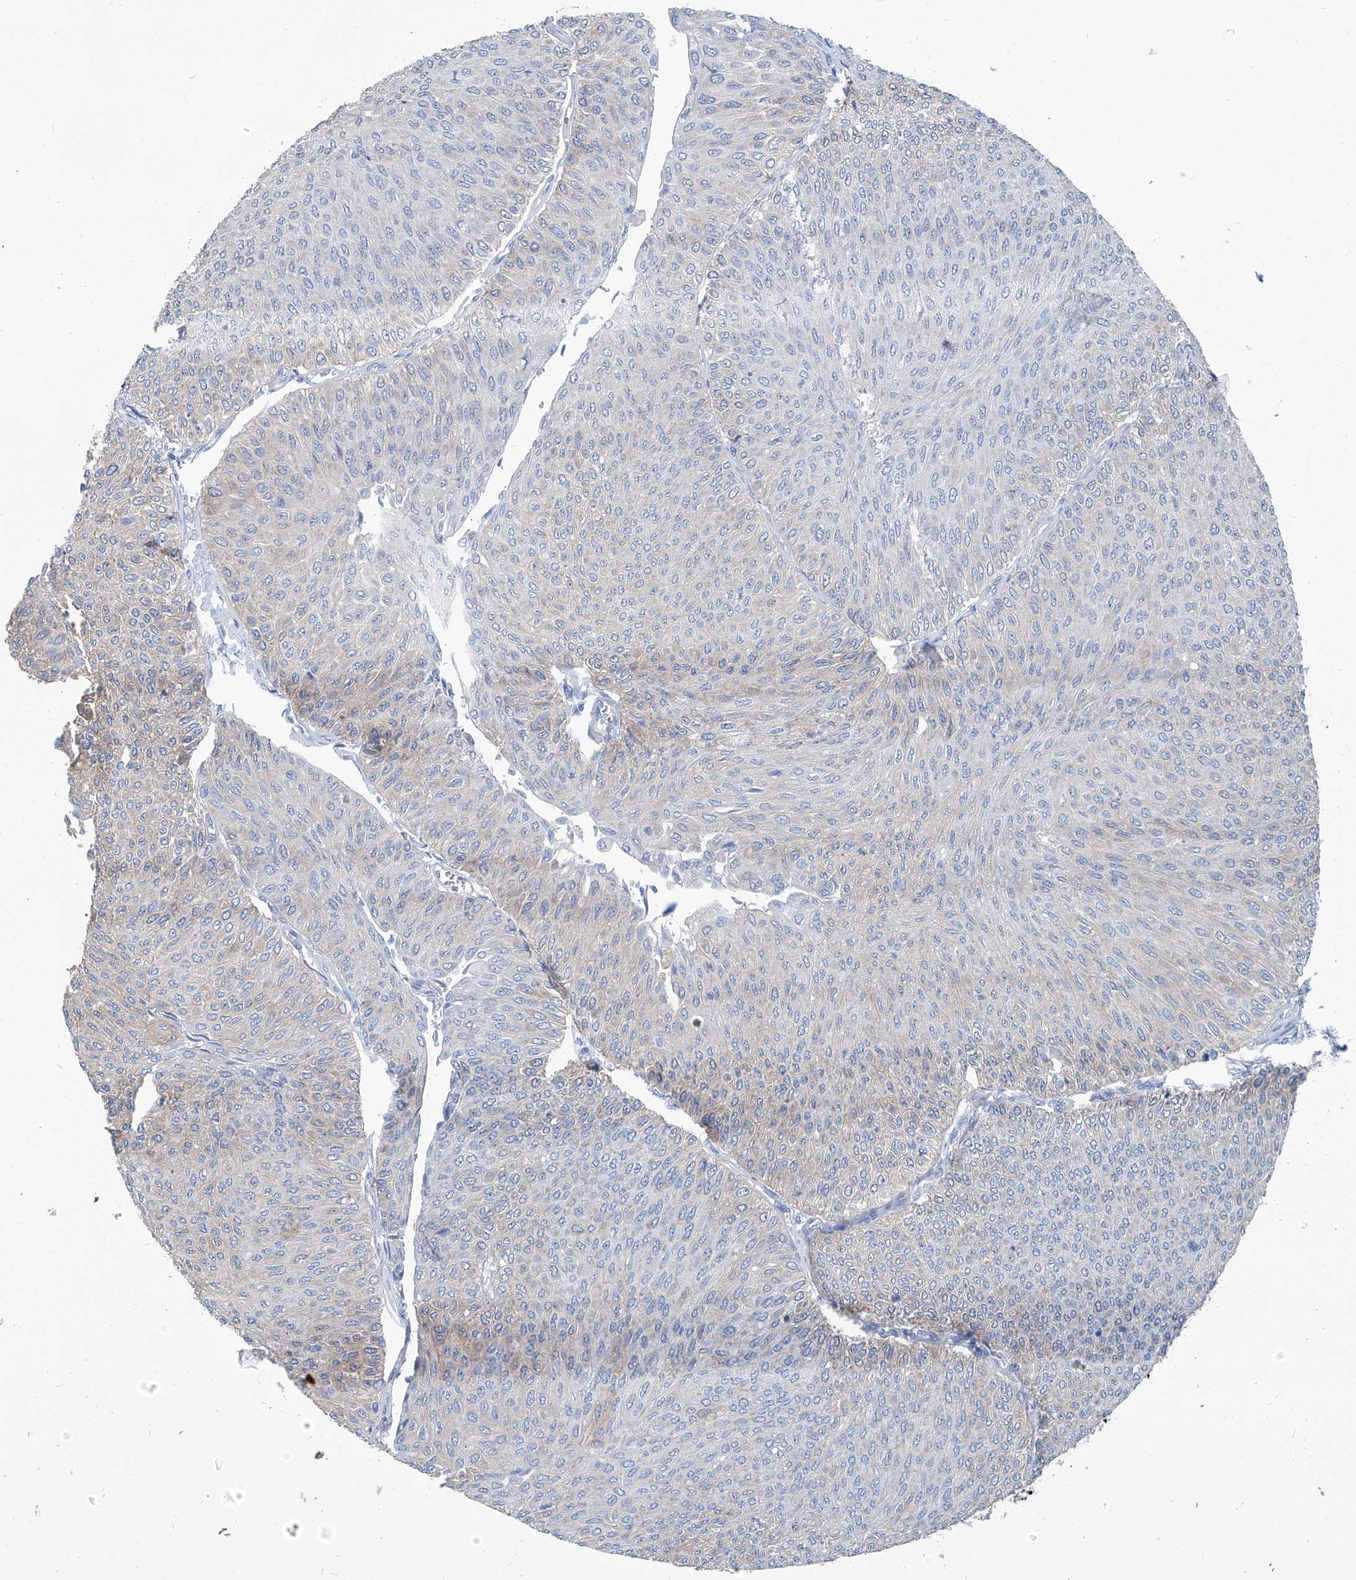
{"staining": {"intensity": "weak", "quantity": "<25%", "location": "cytoplasmic/membranous"}, "tissue": "urothelial cancer", "cell_type": "Tumor cells", "image_type": "cancer", "snomed": [{"axis": "morphology", "description": "Urothelial carcinoma, Low grade"}, {"axis": "topography", "description": "Urinary bladder"}], "caption": "High power microscopy photomicrograph of an immunohistochemistry (IHC) image of low-grade urothelial carcinoma, revealing no significant positivity in tumor cells.", "gene": "PFKL", "patient": {"sex": "male", "age": 78}}